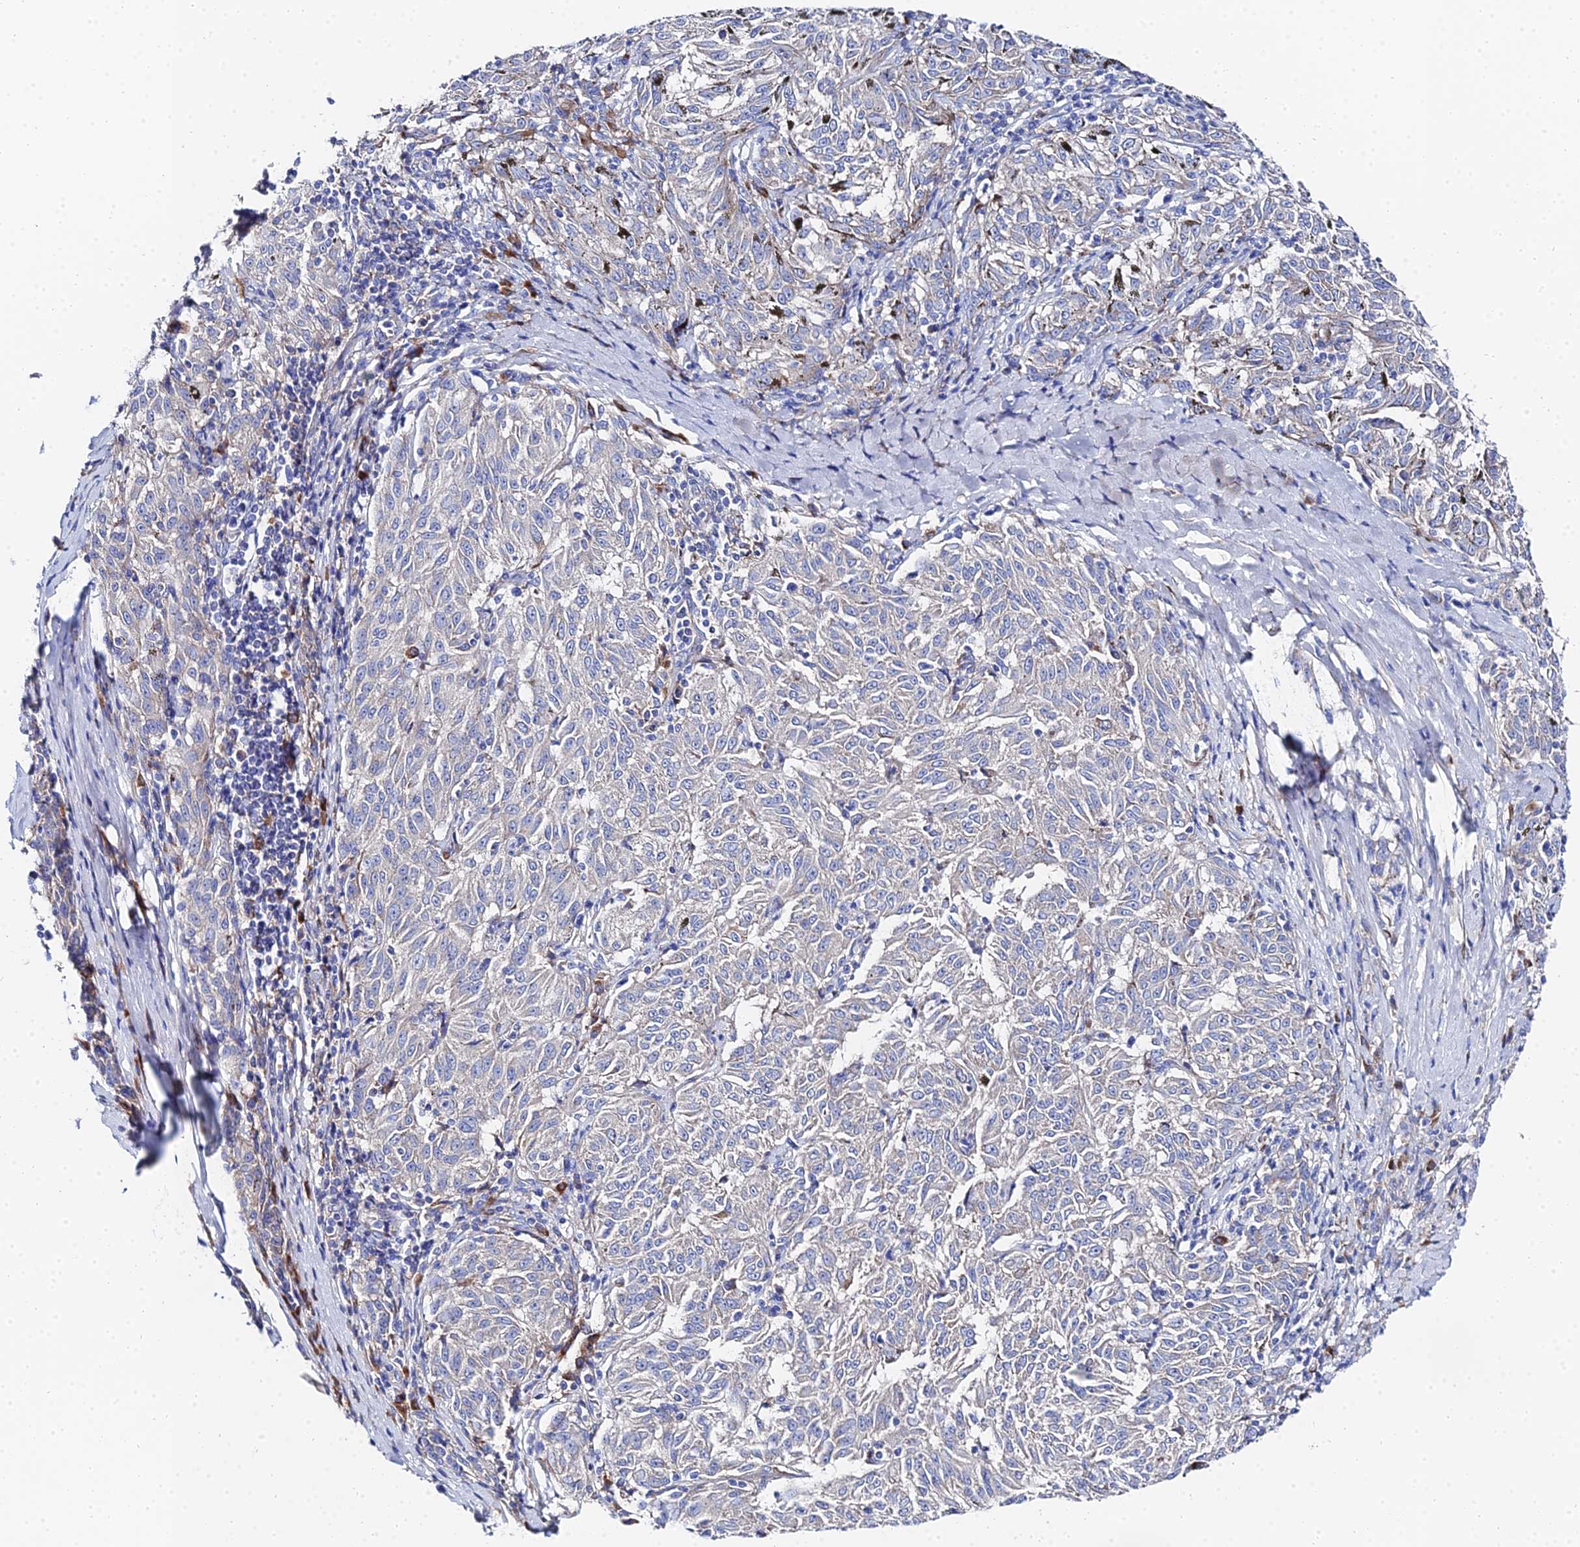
{"staining": {"intensity": "negative", "quantity": "none", "location": "none"}, "tissue": "melanoma", "cell_type": "Tumor cells", "image_type": "cancer", "snomed": [{"axis": "morphology", "description": "Malignant melanoma, NOS"}, {"axis": "topography", "description": "Skin"}], "caption": "A histopathology image of malignant melanoma stained for a protein displays no brown staining in tumor cells.", "gene": "PTTG1", "patient": {"sex": "female", "age": 72}}